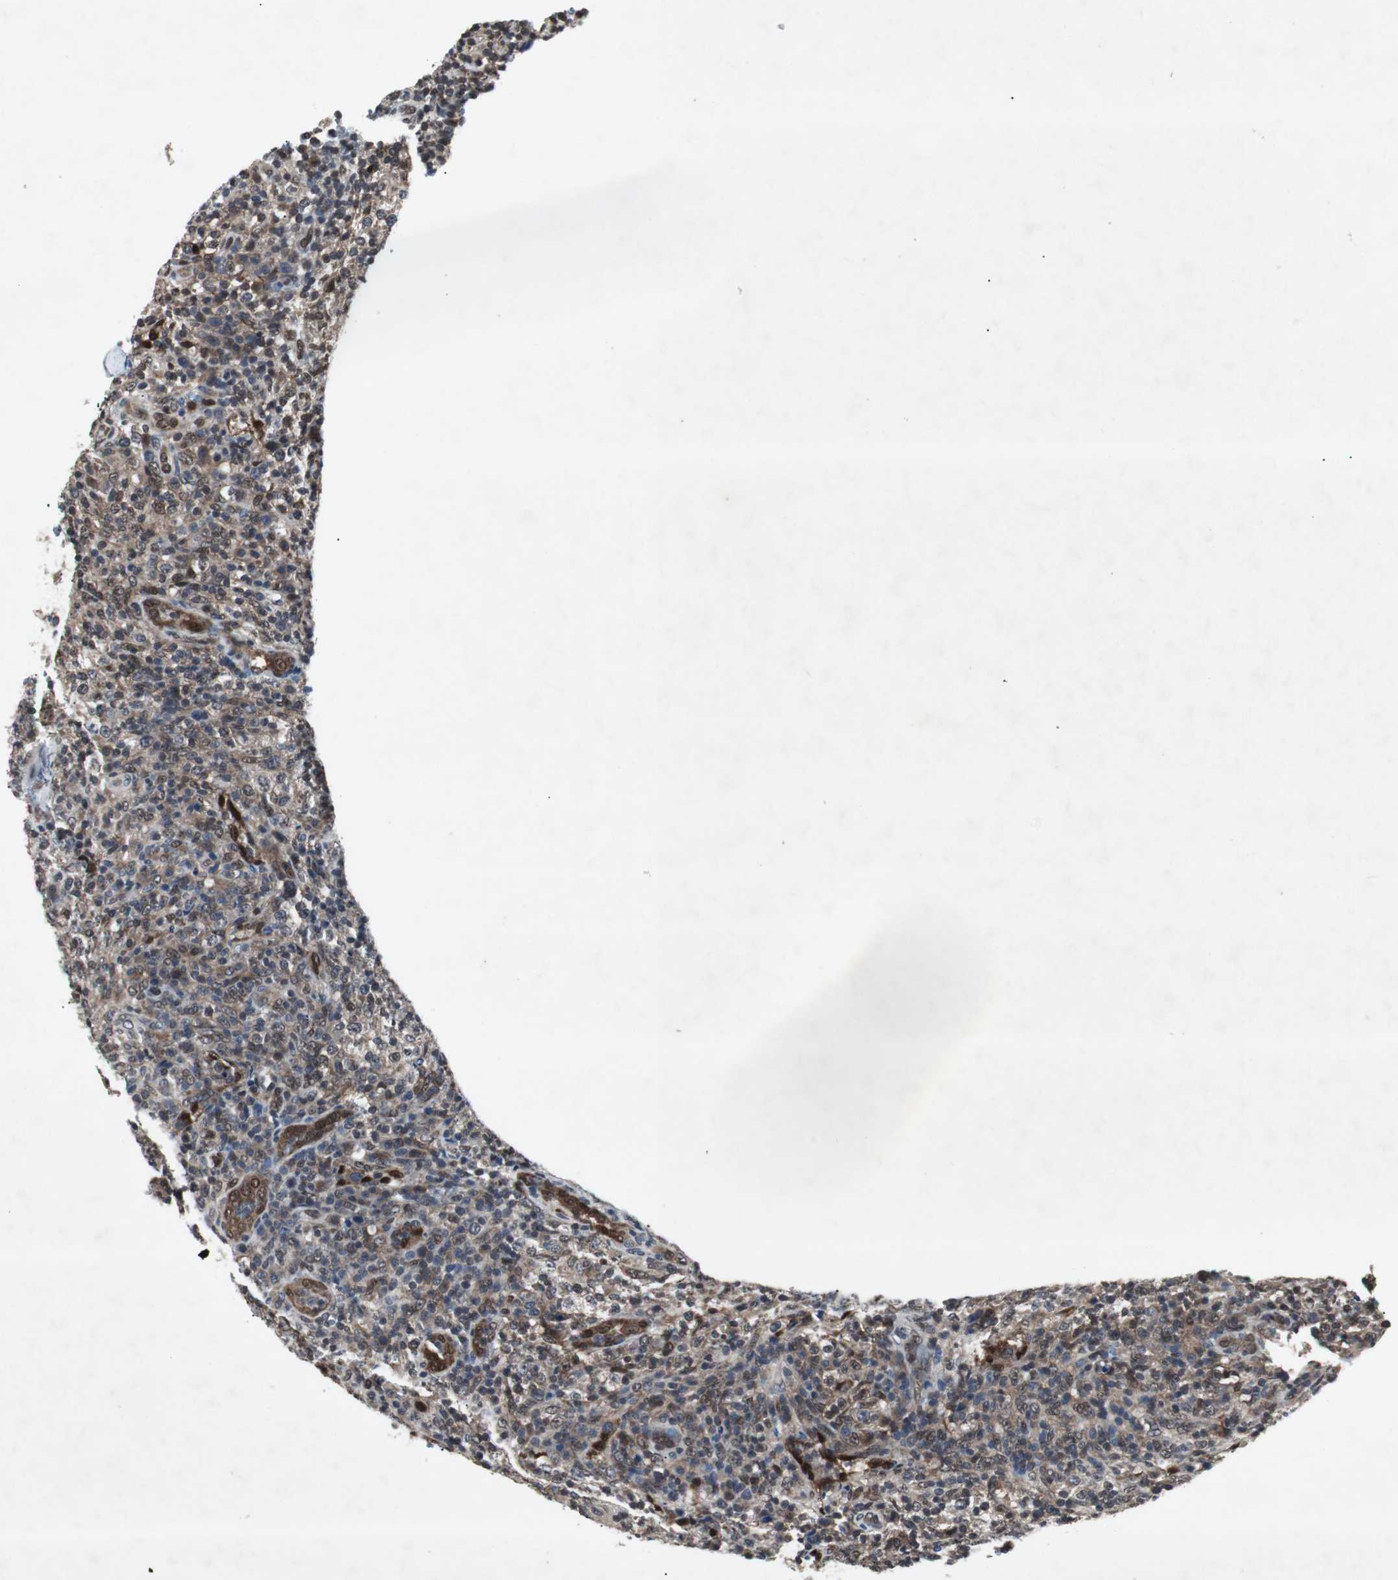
{"staining": {"intensity": "weak", "quantity": ">75%", "location": "cytoplasmic/membranous,nuclear"}, "tissue": "lymphoma", "cell_type": "Tumor cells", "image_type": "cancer", "snomed": [{"axis": "morphology", "description": "Malignant lymphoma, non-Hodgkin's type, High grade"}, {"axis": "topography", "description": "Lymph node"}], "caption": "Immunohistochemistry photomicrograph of neoplastic tissue: malignant lymphoma, non-Hodgkin's type (high-grade) stained using IHC exhibits low levels of weak protein expression localized specifically in the cytoplasmic/membranous and nuclear of tumor cells, appearing as a cytoplasmic/membranous and nuclear brown color.", "gene": "SMAD1", "patient": {"sex": "female", "age": 76}}